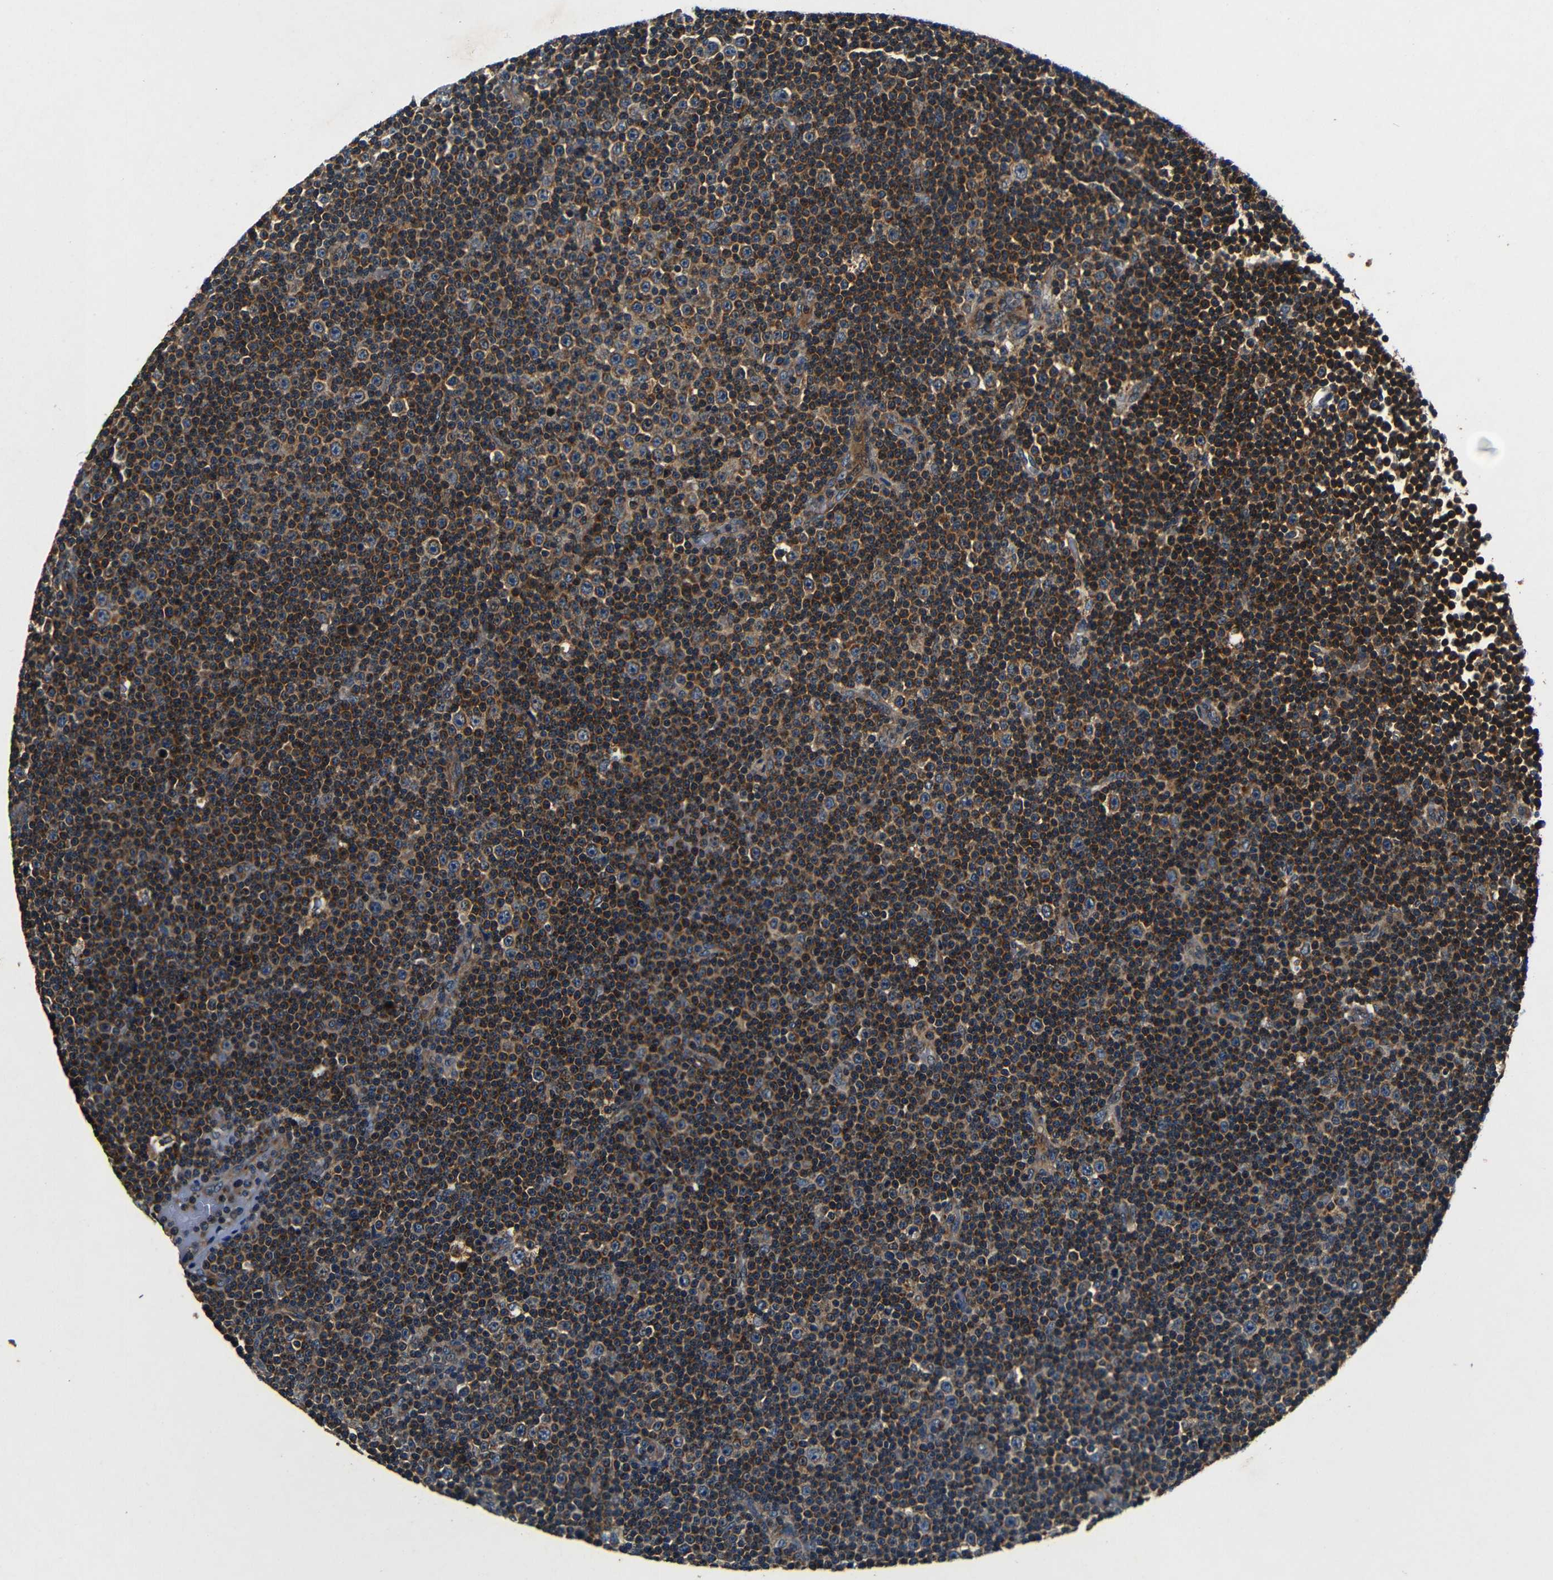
{"staining": {"intensity": "moderate", "quantity": "25%-75%", "location": "cytoplasmic/membranous"}, "tissue": "lymphoma", "cell_type": "Tumor cells", "image_type": "cancer", "snomed": [{"axis": "morphology", "description": "Malignant lymphoma, non-Hodgkin's type, Low grade"}, {"axis": "topography", "description": "Lymph node"}], "caption": "Malignant lymphoma, non-Hodgkin's type (low-grade) stained for a protein (brown) displays moderate cytoplasmic/membranous positive staining in about 25%-75% of tumor cells.", "gene": "MTX1", "patient": {"sex": "female", "age": 67}}